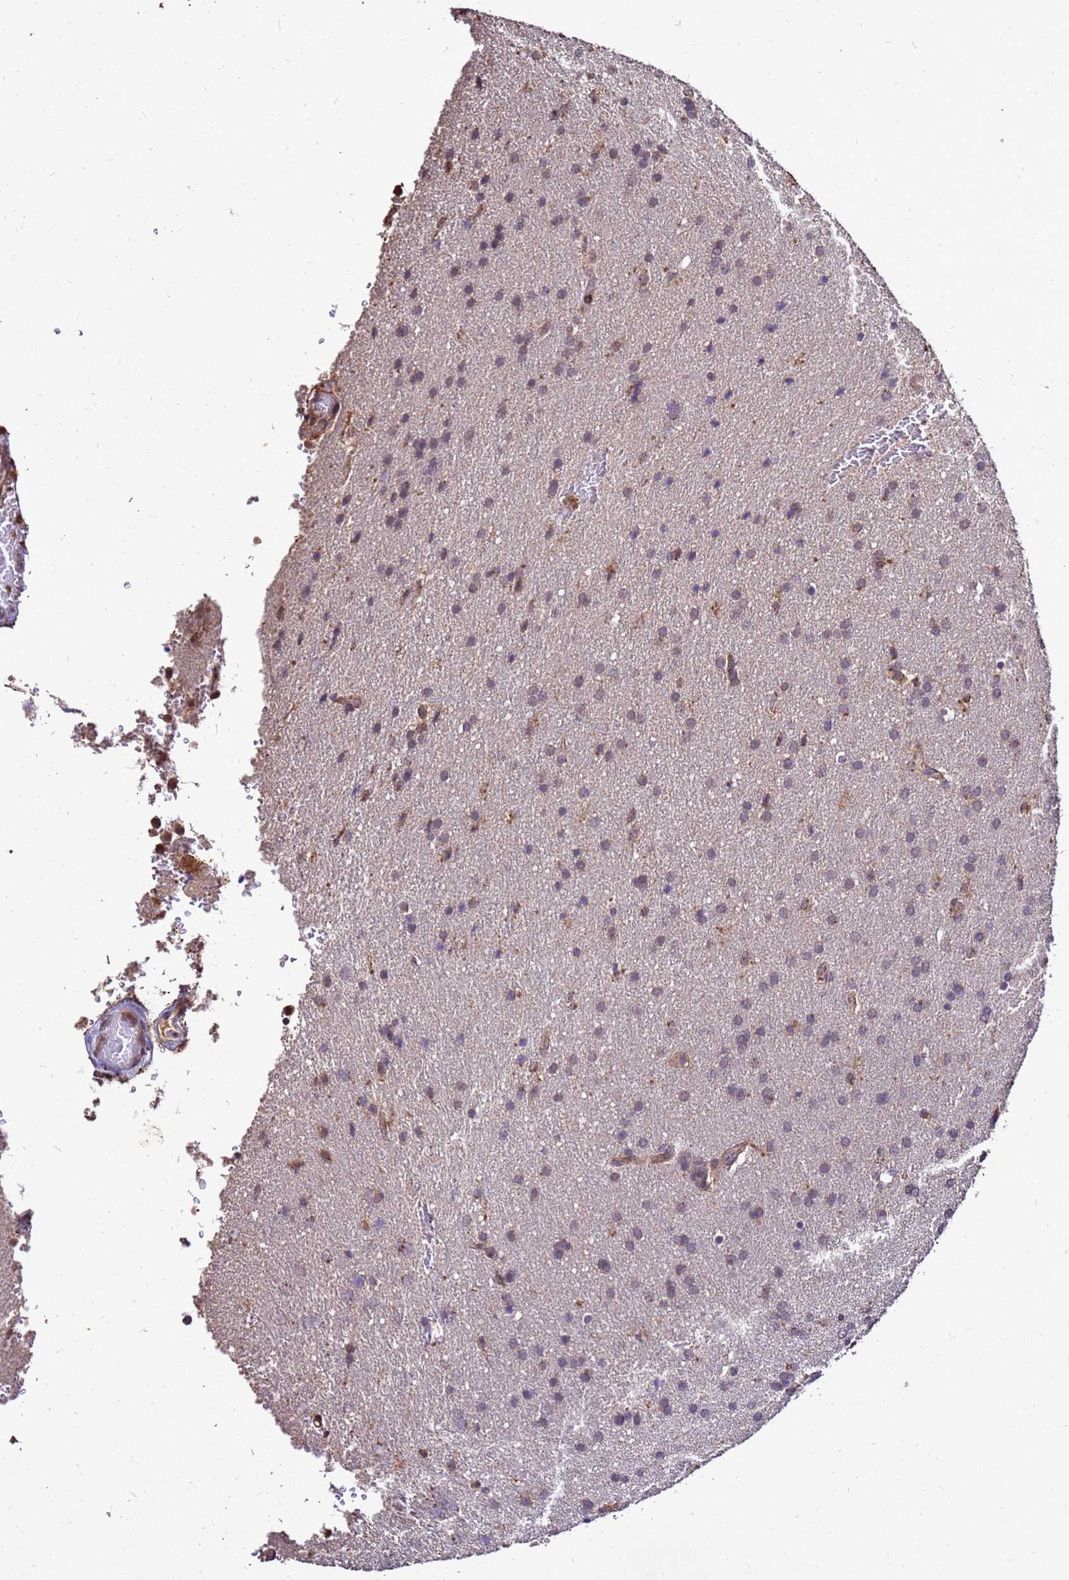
{"staining": {"intensity": "weak", "quantity": "25%-75%", "location": "cytoplasmic/membranous"}, "tissue": "glioma", "cell_type": "Tumor cells", "image_type": "cancer", "snomed": [{"axis": "morphology", "description": "Glioma, malignant, Low grade"}, {"axis": "topography", "description": "Brain"}], "caption": "Brown immunohistochemical staining in human glioma reveals weak cytoplasmic/membranous staining in about 25%-75% of tumor cells.", "gene": "TOR4A", "patient": {"sex": "female", "age": 32}}